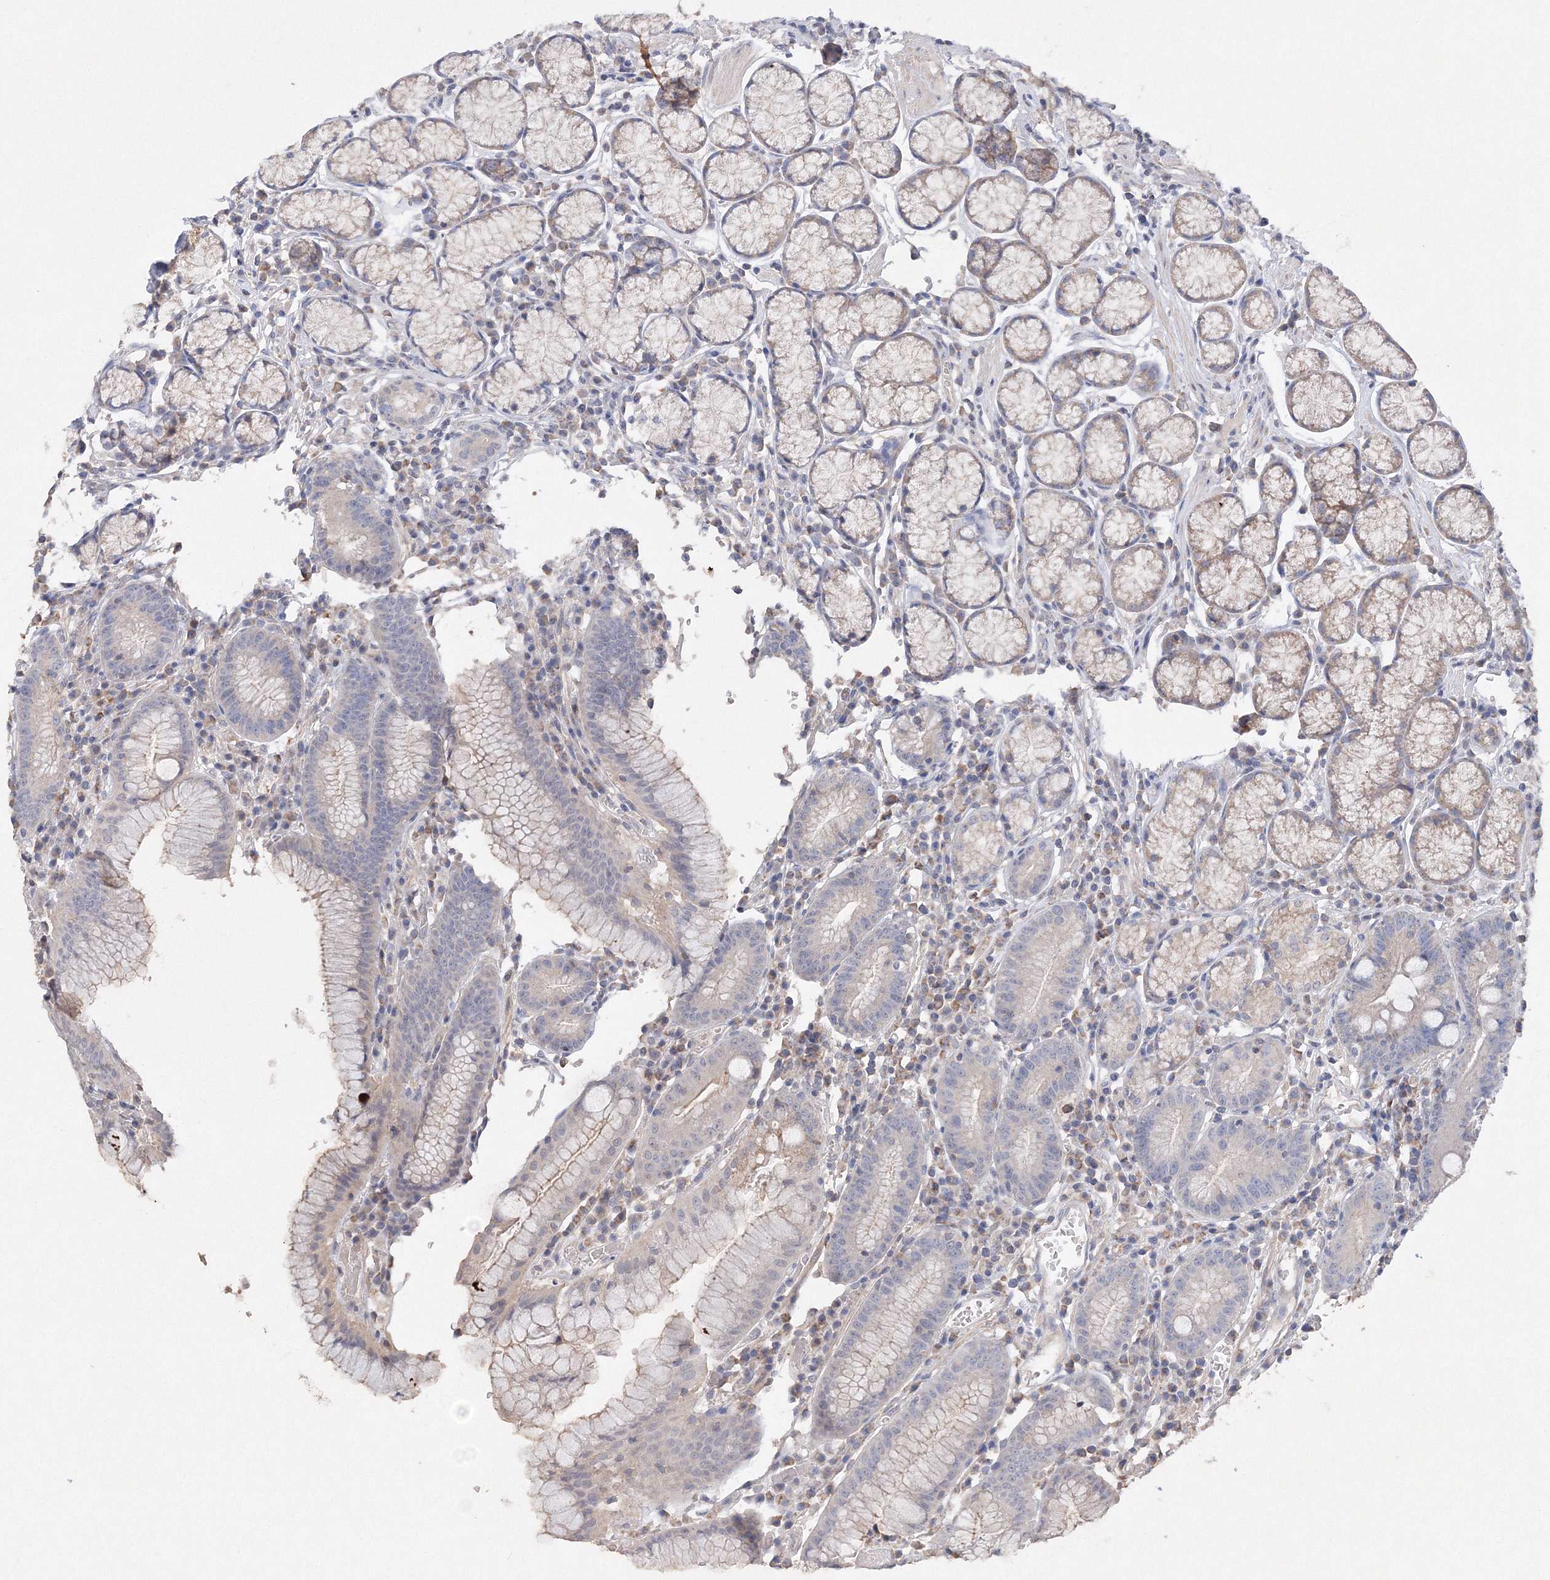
{"staining": {"intensity": "moderate", "quantity": "<25%", "location": "cytoplasmic/membranous"}, "tissue": "stomach", "cell_type": "Glandular cells", "image_type": "normal", "snomed": [{"axis": "morphology", "description": "Normal tissue, NOS"}, {"axis": "topography", "description": "Stomach"}], "caption": "This histopathology image displays normal stomach stained with immunohistochemistry to label a protein in brown. The cytoplasmic/membranous of glandular cells show moderate positivity for the protein. Nuclei are counter-stained blue.", "gene": "GLS", "patient": {"sex": "male", "age": 55}}